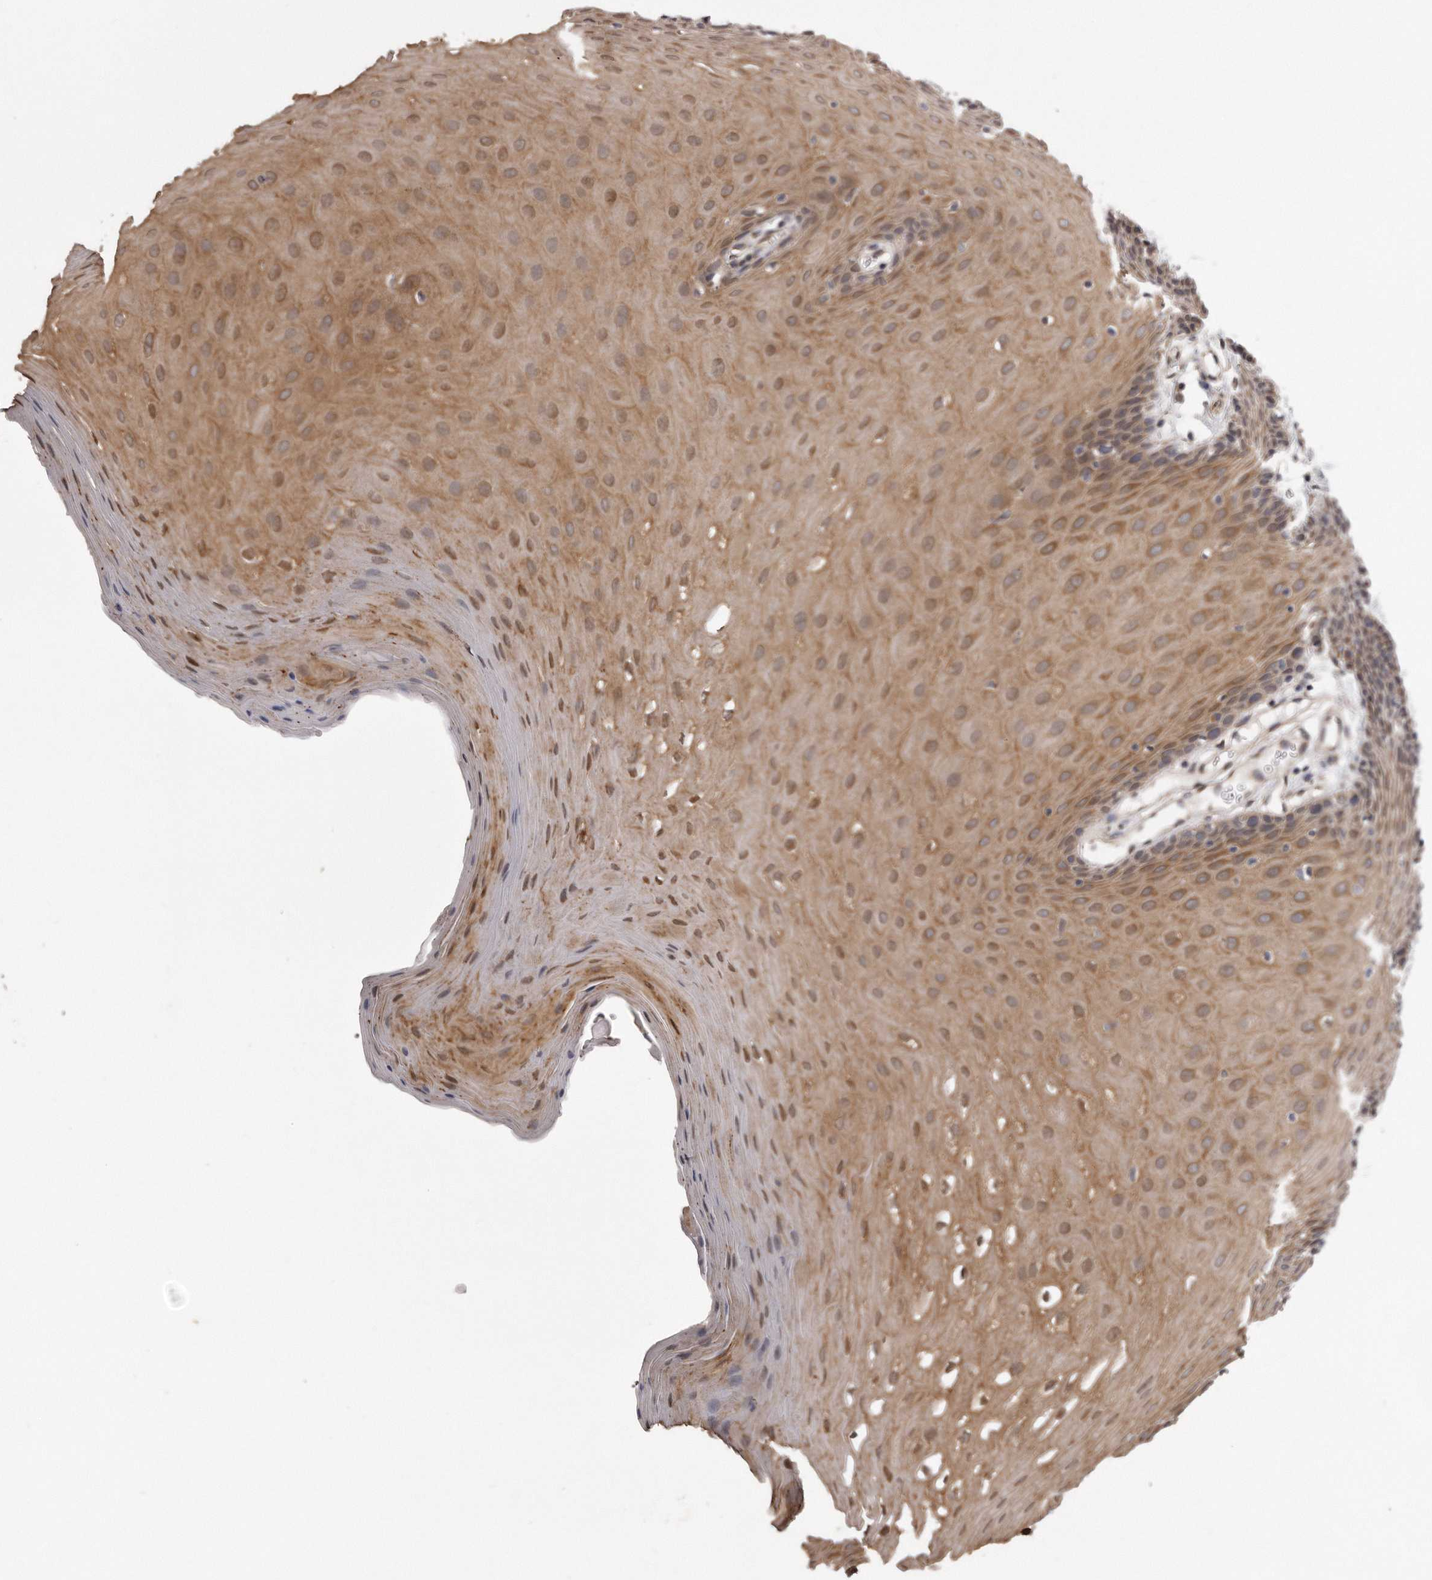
{"staining": {"intensity": "moderate", "quantity": ">75%", "location": "cytoplasmic/membranous"}, "tissue": "oral mucosa", "cell_type": "Squamous epithelial cells", "image_type": "normal", "snomed": [{"axis": "morphology", "description": "Normal tissue, NOS"}, {"axis": "morphology", "description": "Squamous cell carcinoma, NOS"}, {"axis": "topography", "description": "Skeletal muscle"}, {"axis": "topography", "description": "Oral tissue"}, {"axis": "topography", "description": "Salivary gland"}, {"axis": "topography", "description": "Head-Neck"}], "caption": "Immunohistochemistry (IHC) of benign human oral mucosa reveals medium levels of moderate cytoplasmic/membranous staining in about >75% of squamous epithelial cells.", "gene": "ARMCX1", "patient": {"sex": "male", "age": 54}}